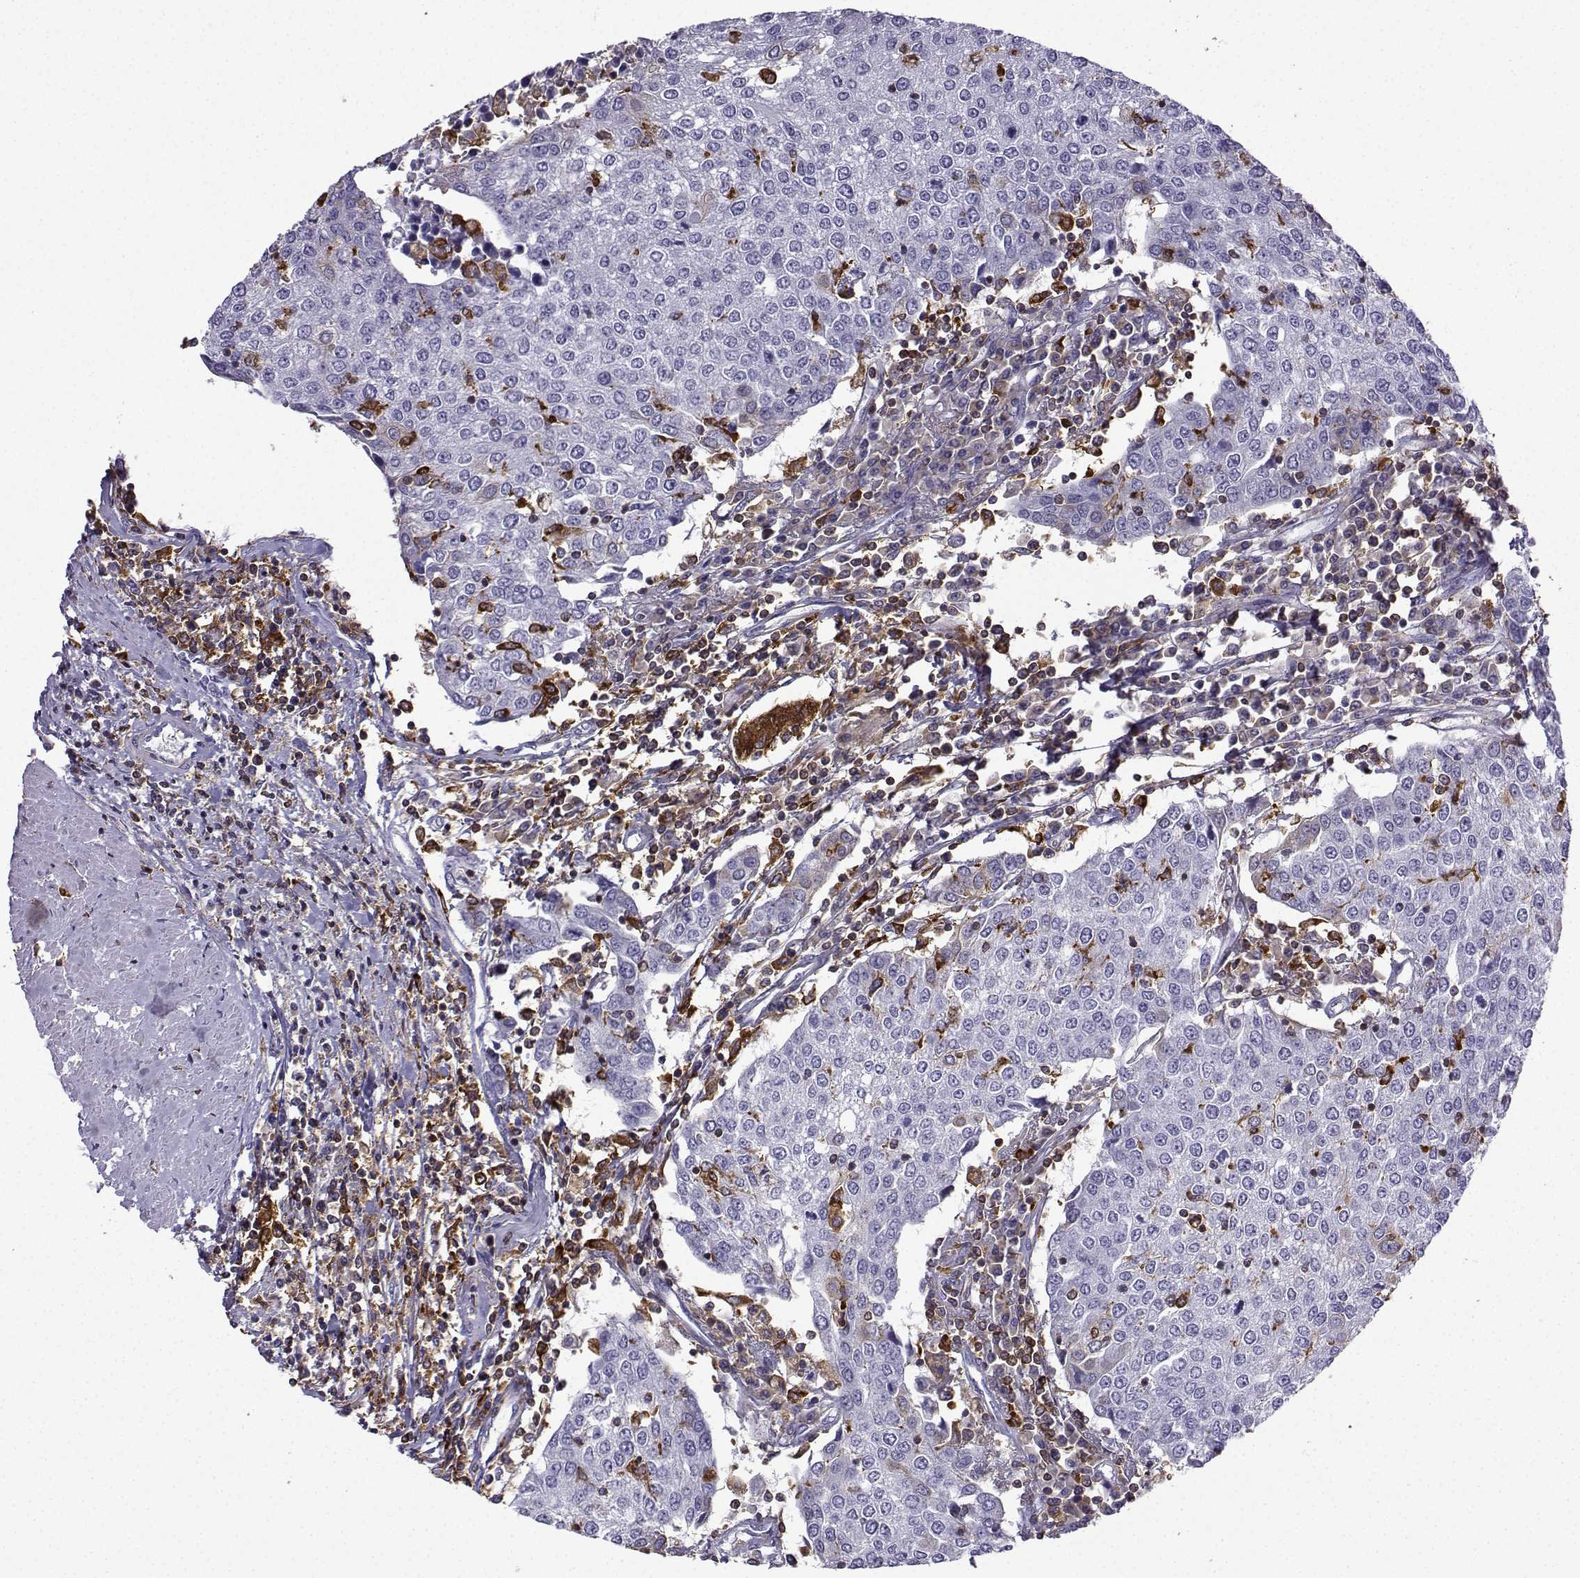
{"staining": {"intensity": "negative", "quantity": "none", "location": "none"}, "tissue": "urothelial cancer", "cell_type": "Tumor cells", "image_type": "cancer", "snomed": [{"axis": "morphology", "description": "Urothelial carcinoma, High grade"}, {"axis": "topography", "description": "Urinary bladder"}], "caption": "DAB immunohistochemical staining of urothelial carcinoma (high-grade) exhibits no significant positivity in tumor cells.", "gene": "DOCK10", "patient": {"sex": "female", "age": 85}}